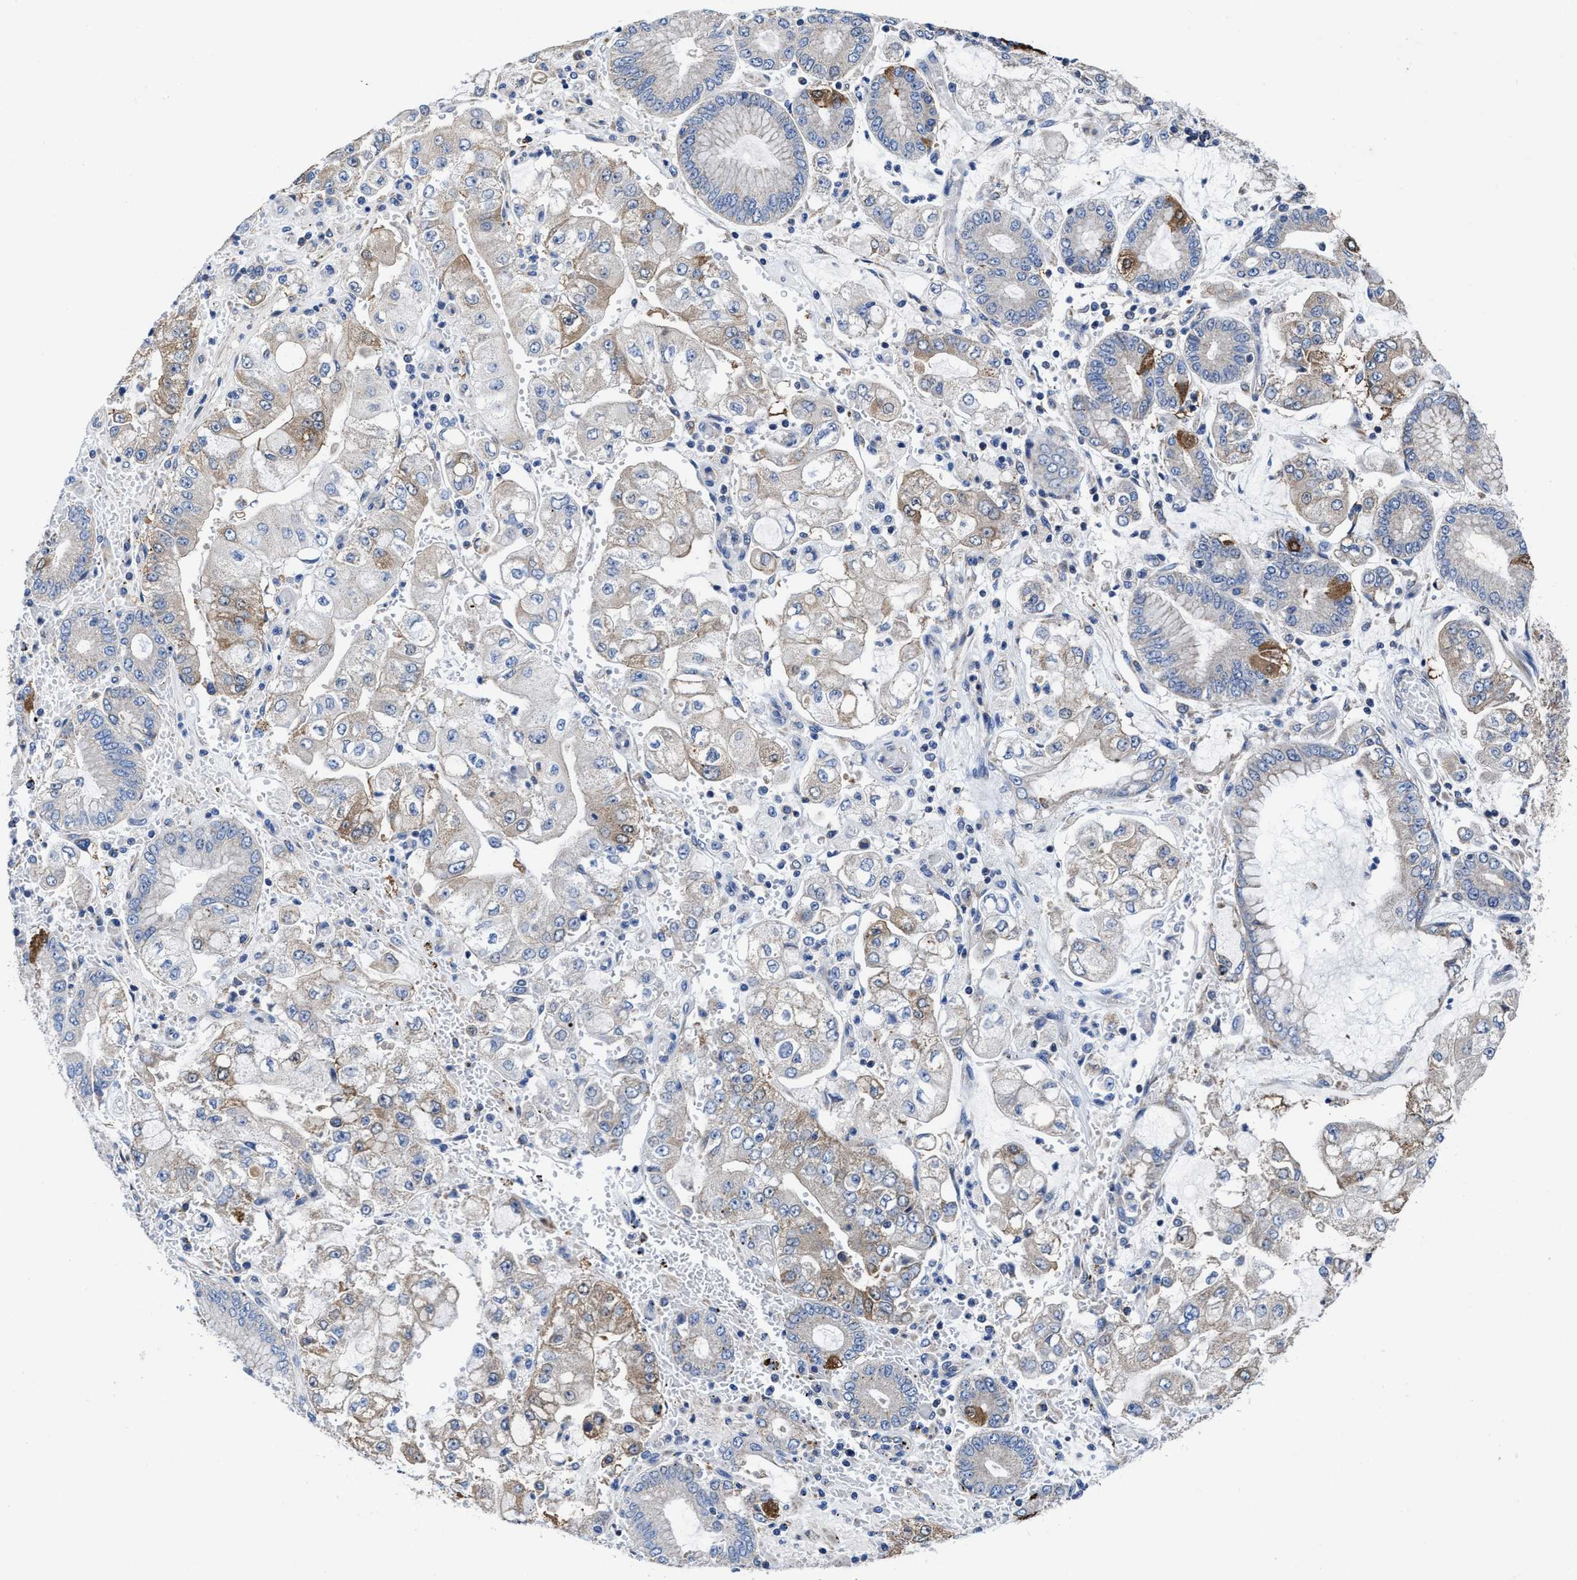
{"staining": {"intensity": "weak", "quantity": "25%-75%", "location": "cytoplasmic/membranous"}, "tissue": "stomach cancer", "cell_type": "Tumor cells", "image_type": "cancer", "snomed": [{"axis": "morphology", "description": "Adenocarcinoma, NOS"}, {"axis": "topography", "description": "Stomach"}], "caption": "Protein analysis of stomach adenocarcinoma tissue shows weak cytoplasmic/membranous expression in approximately 25%-75% of tumor cells.", "gene": "TMEM30A", "patient": {"sex": "male", "age": 76}}